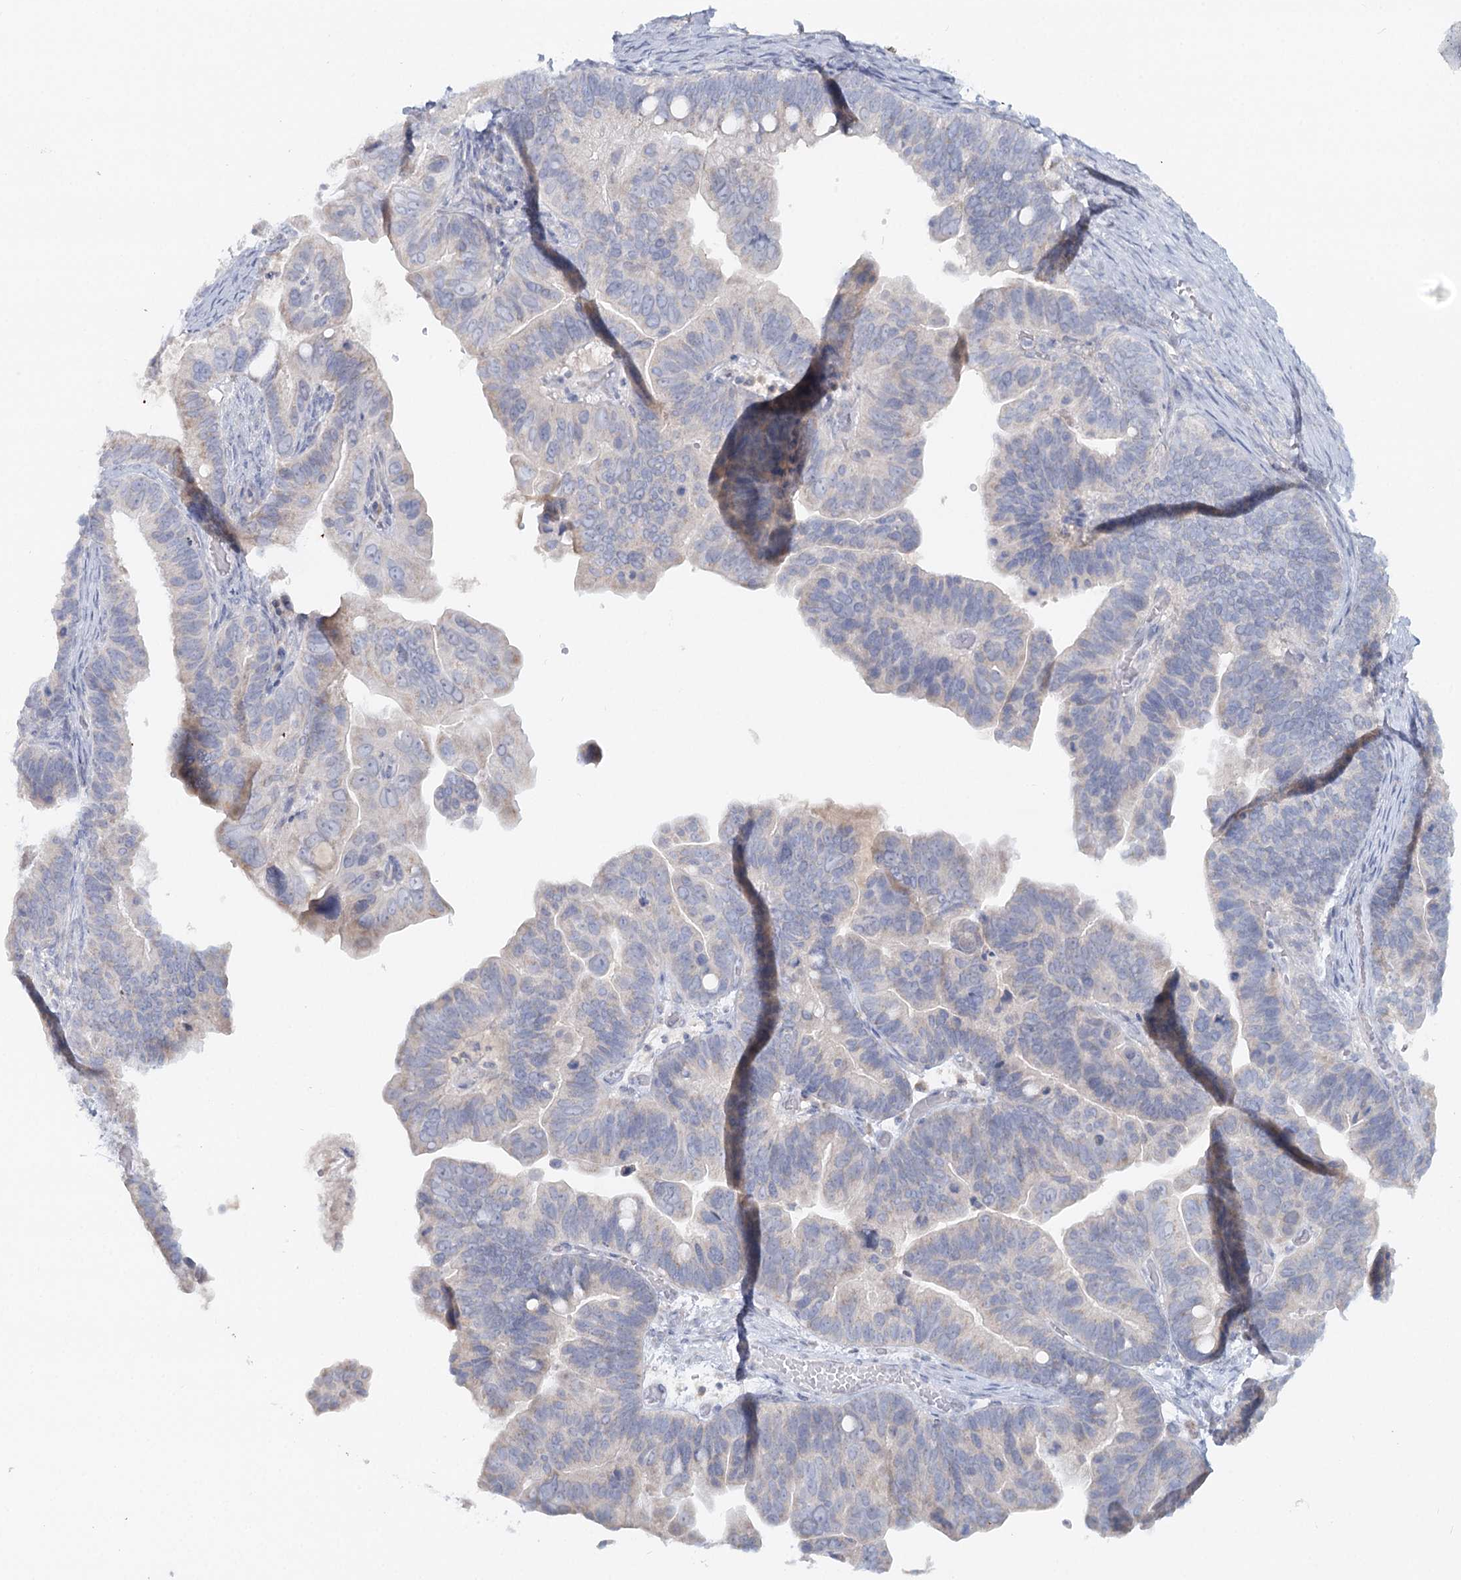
{"staining": {"intensity": "negative", "quantity": "none", "location": "none"}, "tissue": "ovarian cancer", "cell_type": "Tumor cells", "image_type": "cancer", "snomed": [{"axis": "morphology", "description": "Cystadenocarcinoma, serous, NOS"}, {"axis": "topography", "description": "Ovary"}], "caption": "This is a photomicrograph of immunohistochemistry staining of ovarian cancer, which shows no positivity in tumor cells. (Brightfield microscopy of DAB (3,3'-diaminobenzidine) IHC at high magnification).", "gene": "PSAPL1", "patient": {"sex": "female", "age": 56}}